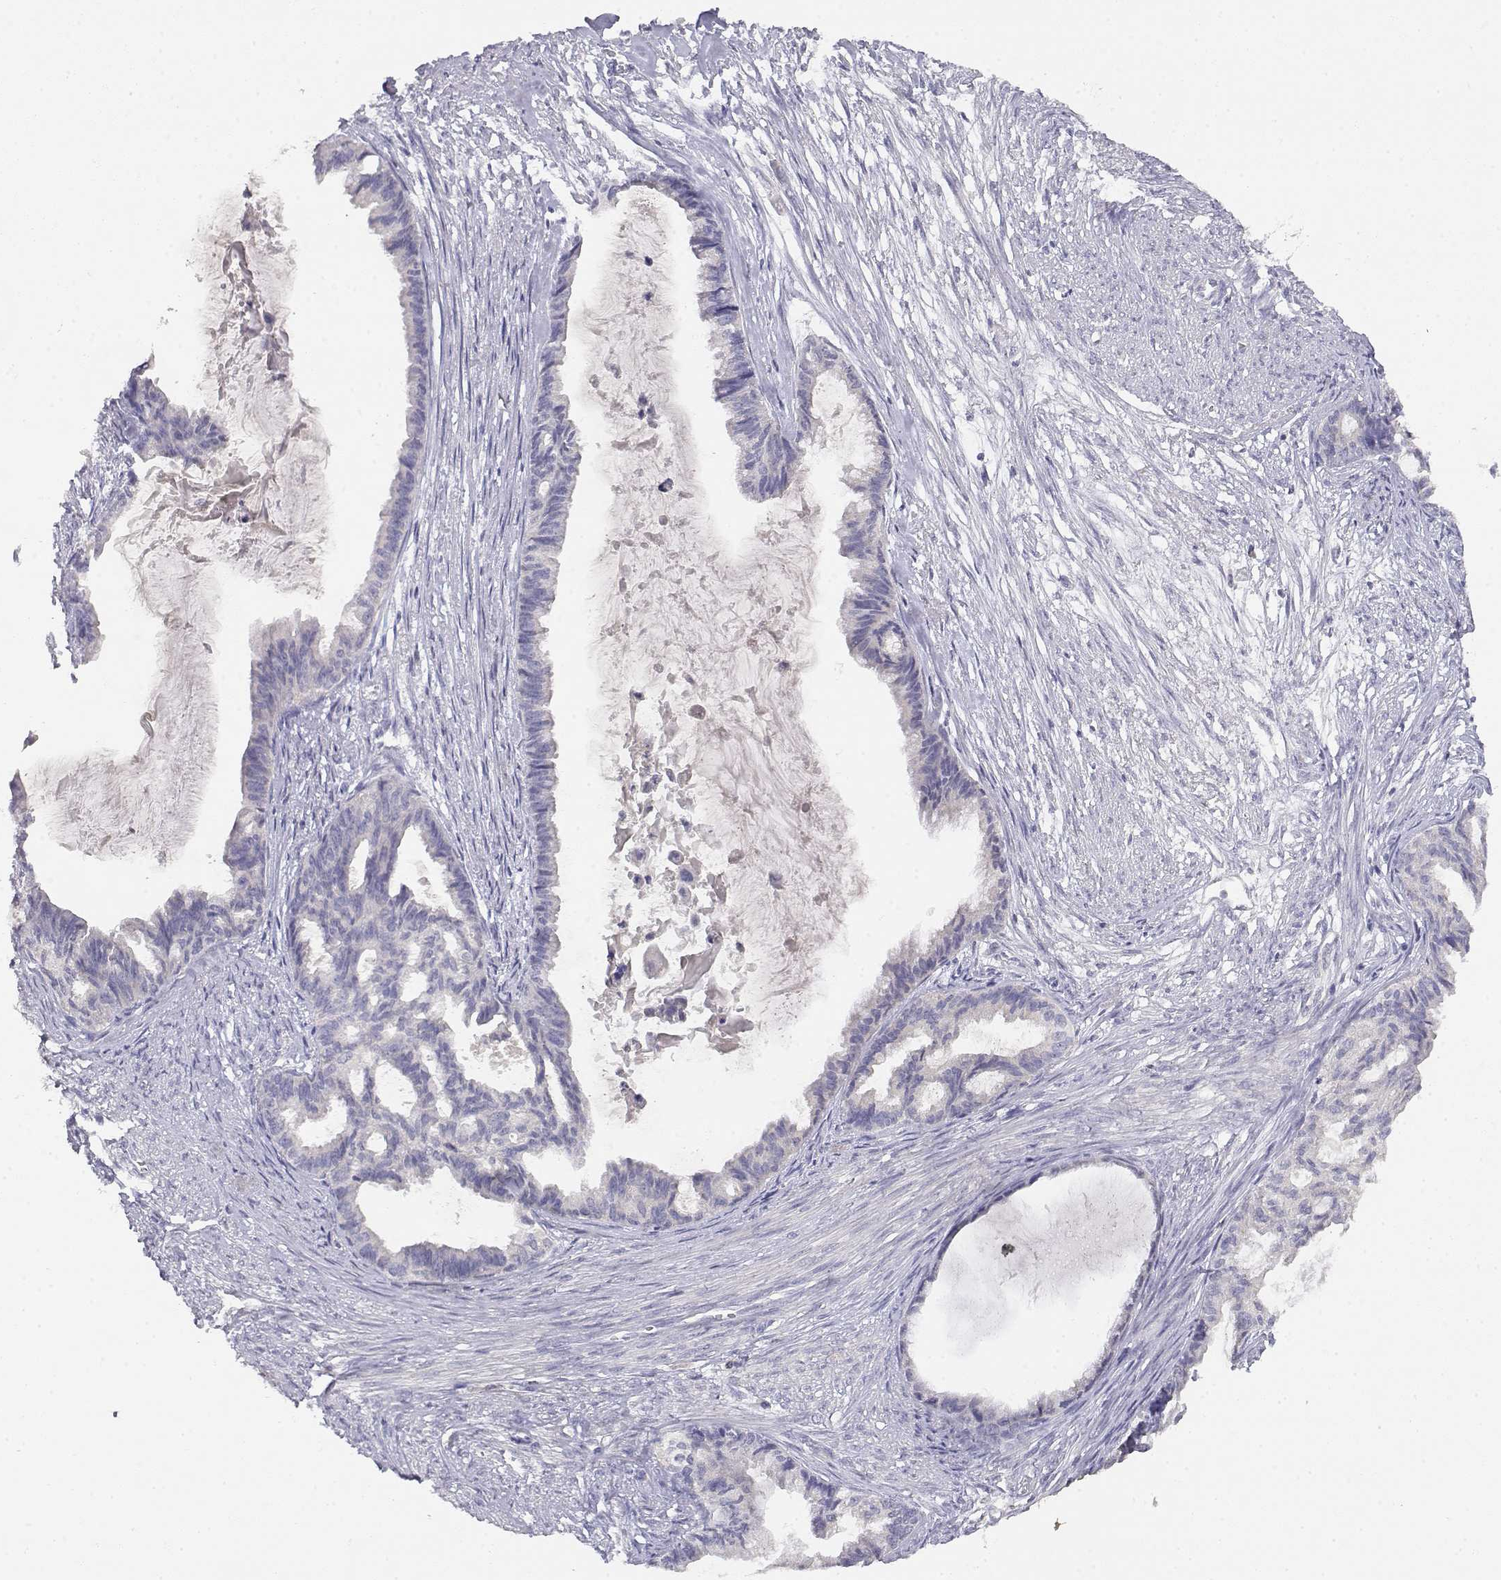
{"staining": {"intensity": "negative", "quantity": "none", "location": "none"}, "tissue": "endometrial cancer", "cell_type": "Tumor cells", "image_type": "cancer", "snomed": [{"axis": "morphology", "description": "Adenocarcinoma, NOS"}, {"axis": "topography", "description": "Endometrium"}], "caption": "The image exhibits no significant staining in tumor cells of endometrial adenocarcinoma. (Immunohistochemistry, brightfield microscopy, high magnification).", "gene": "ADA", "patient": {"sex": "female", "age": 86}}